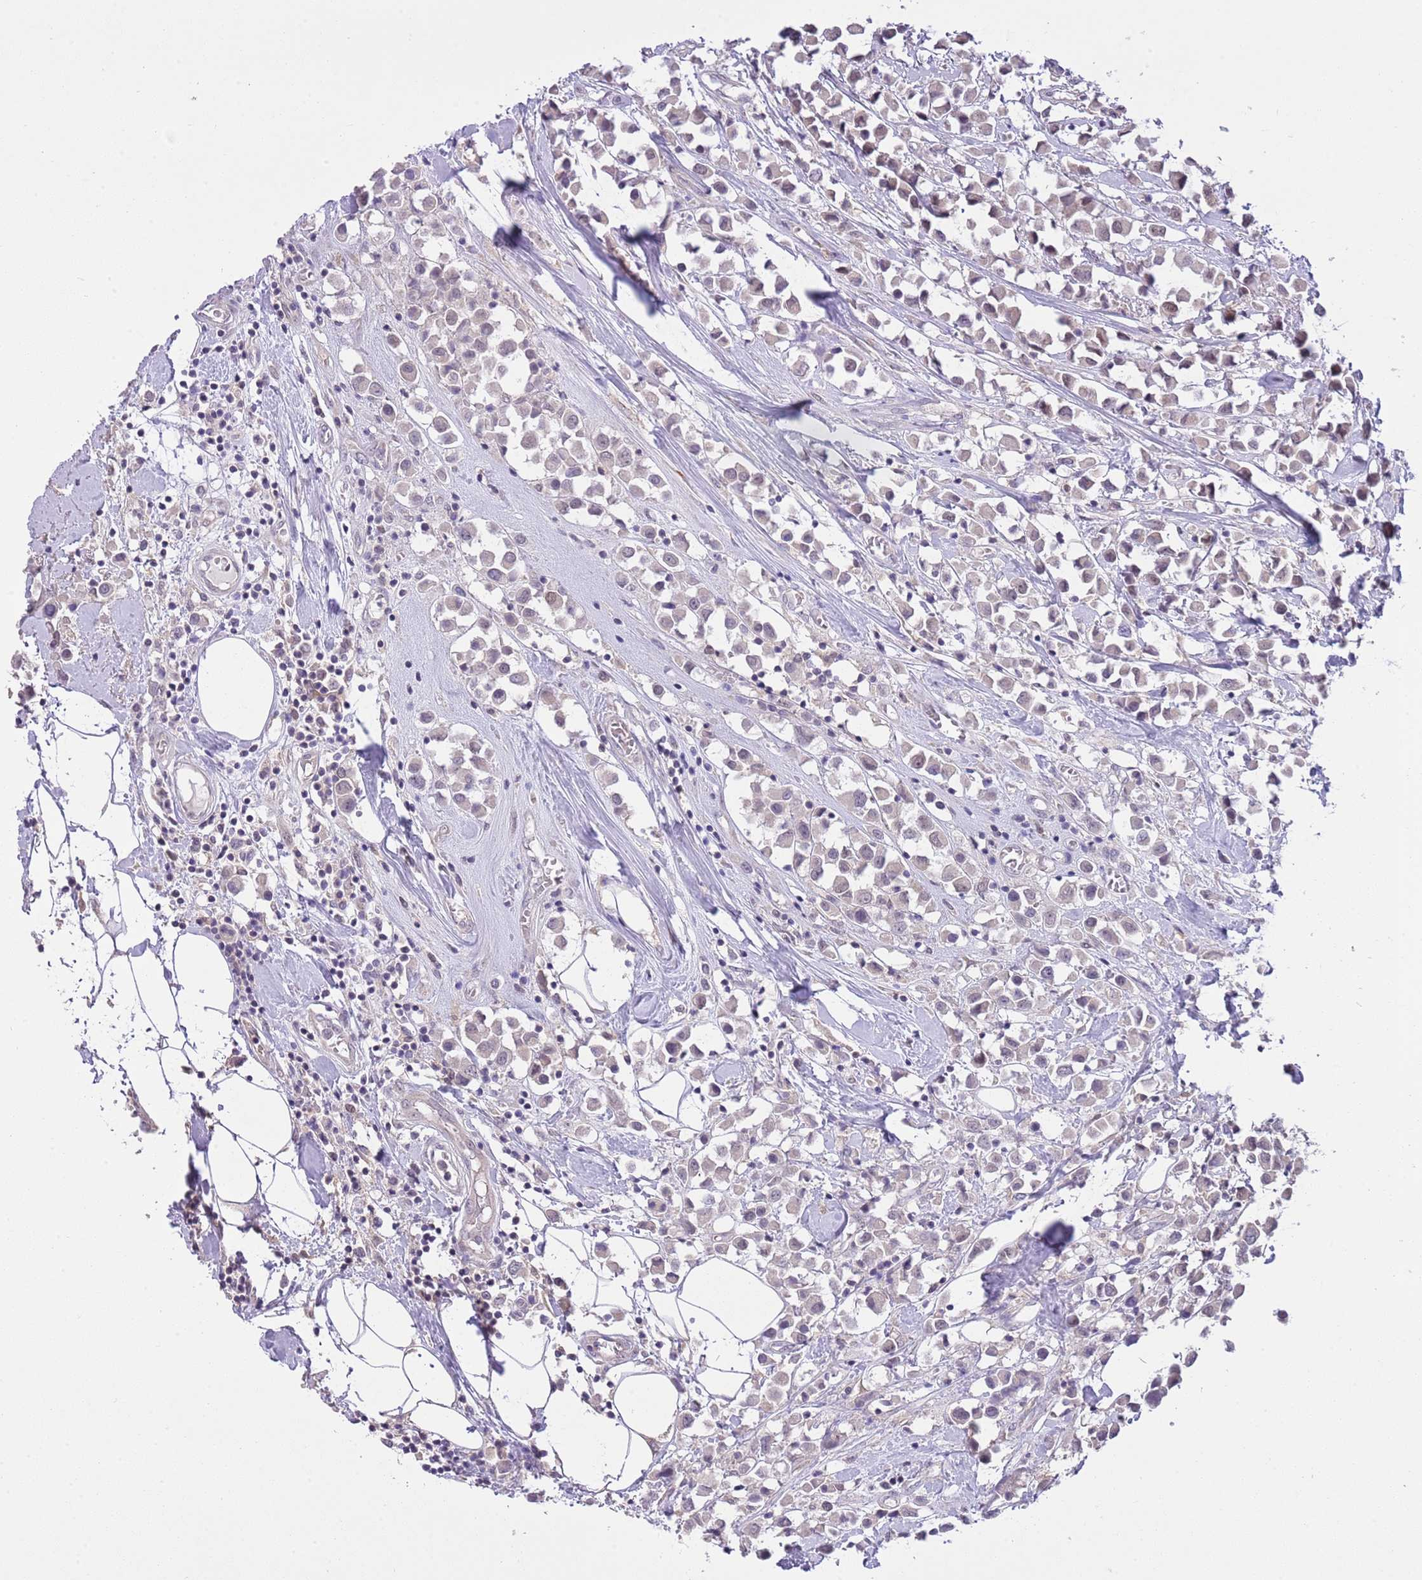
{"staining": {"intensity": "negative", "quantity": "none", "location": "none"}, "tissue": "breast cancer", "cell_type": "Tumor cells", "image_type": "cancer", "snomed": [{"axis": "morphology", "description": "Duct carcinoma"}, {"axis": "topography", "description": "Breast"}], "caption": "Tumor cells show no significant protein positivity in breast infiltrating ductal carcinoma. (Immunohistochemistry (ihc), brightfield microscopy, high magnification).", "gene": "GALK2", "patient": {"sex": "female", "age": 61}}